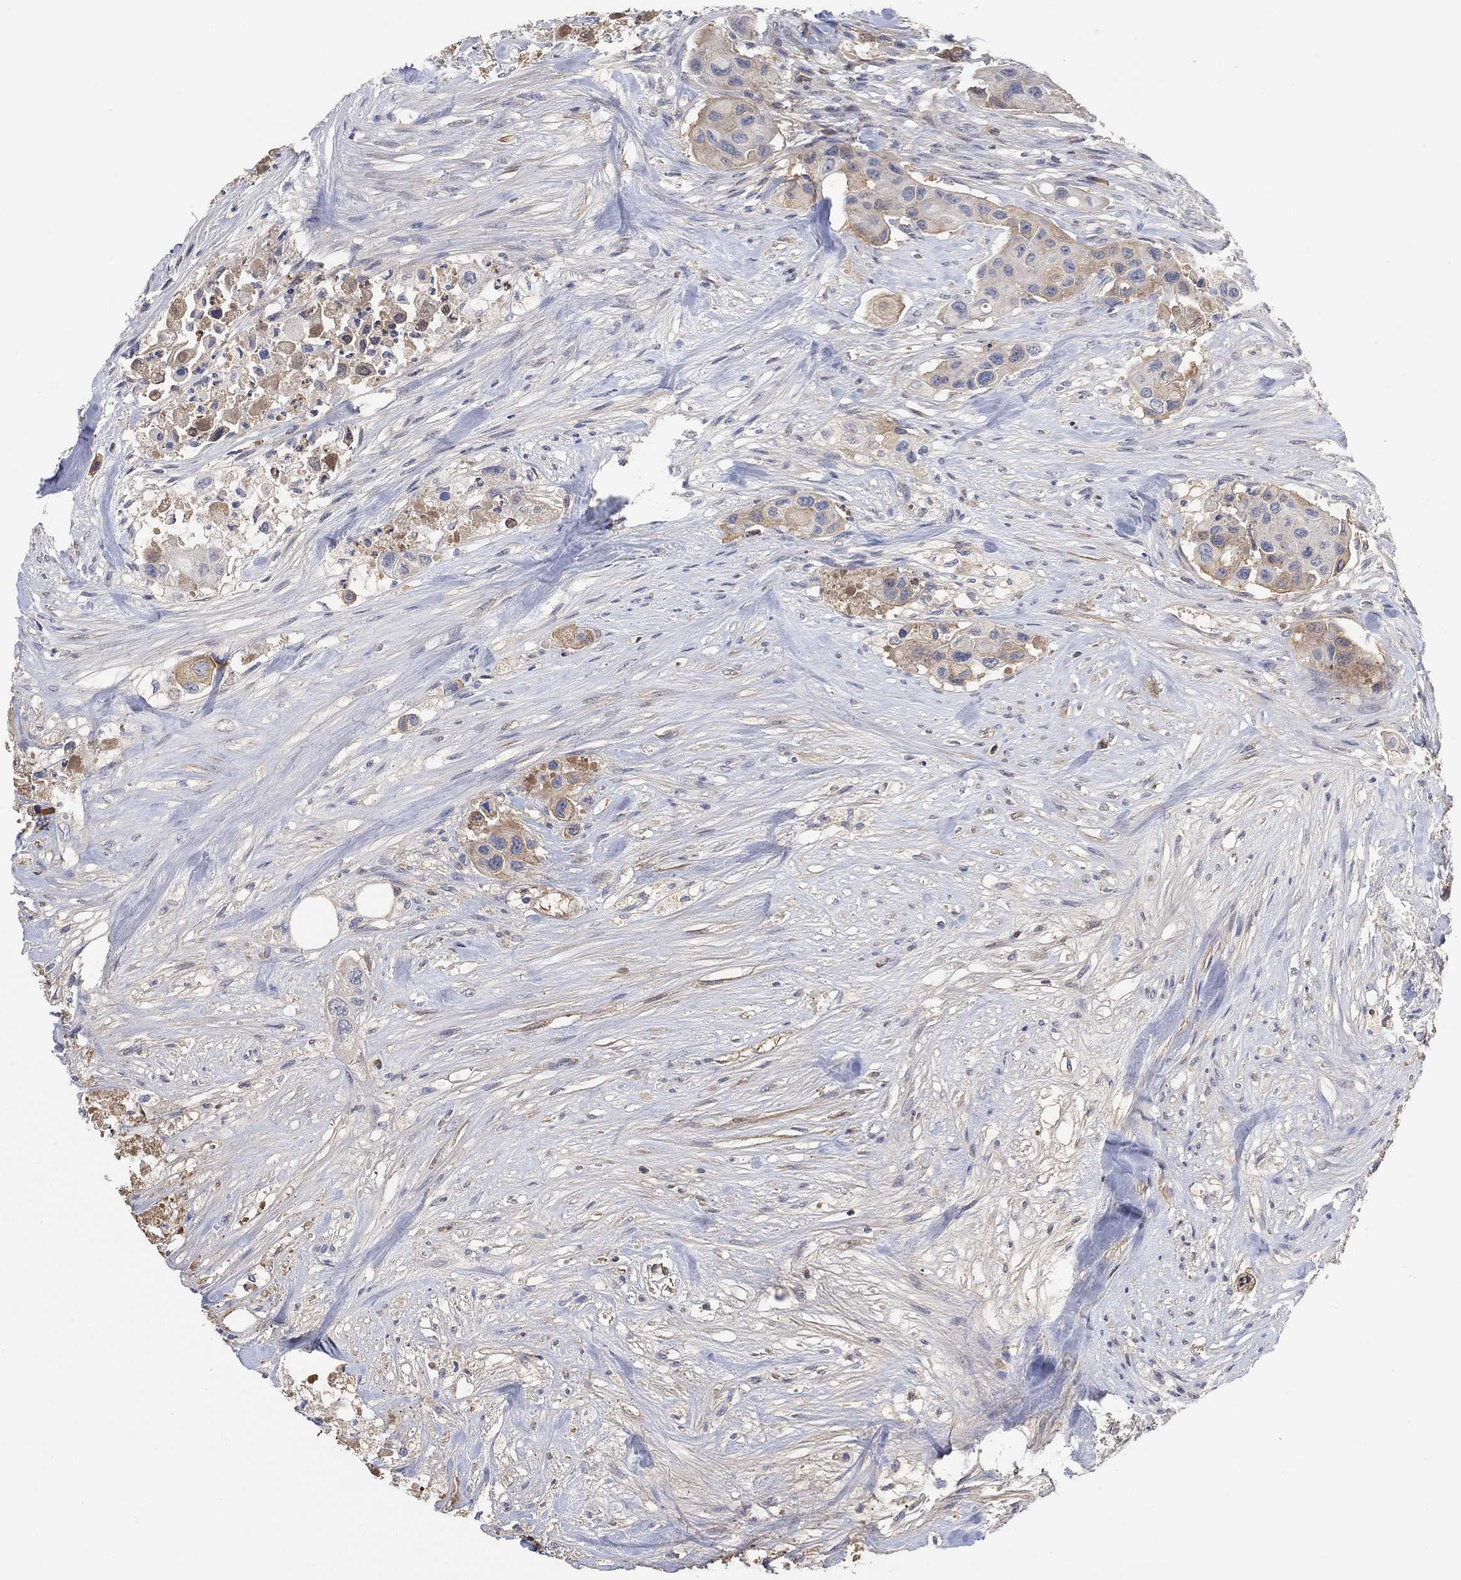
{"staining": {"intensity": "moderate", "quantity": "<25%", "location": "cytoplasmic/membranous"}, "tissue": "urothelial cancer", "cell_type": "Tumor cells", "image_type": "cancer", "snomed": [{"axis": "morphology", "description": "Urothelial carcinoma, High grade"}, {"axis": "topography", "description": "Urinary bladder"}], "caption": "This is a photomicrograph of immunohistochemistry staining of high-grade urothelial carcinoma, which shows moderate staining in the cytoplasmic/membranous of tumor cells.", "gene": "MSTN", "patient": {"sex": "female", "age": 73}}